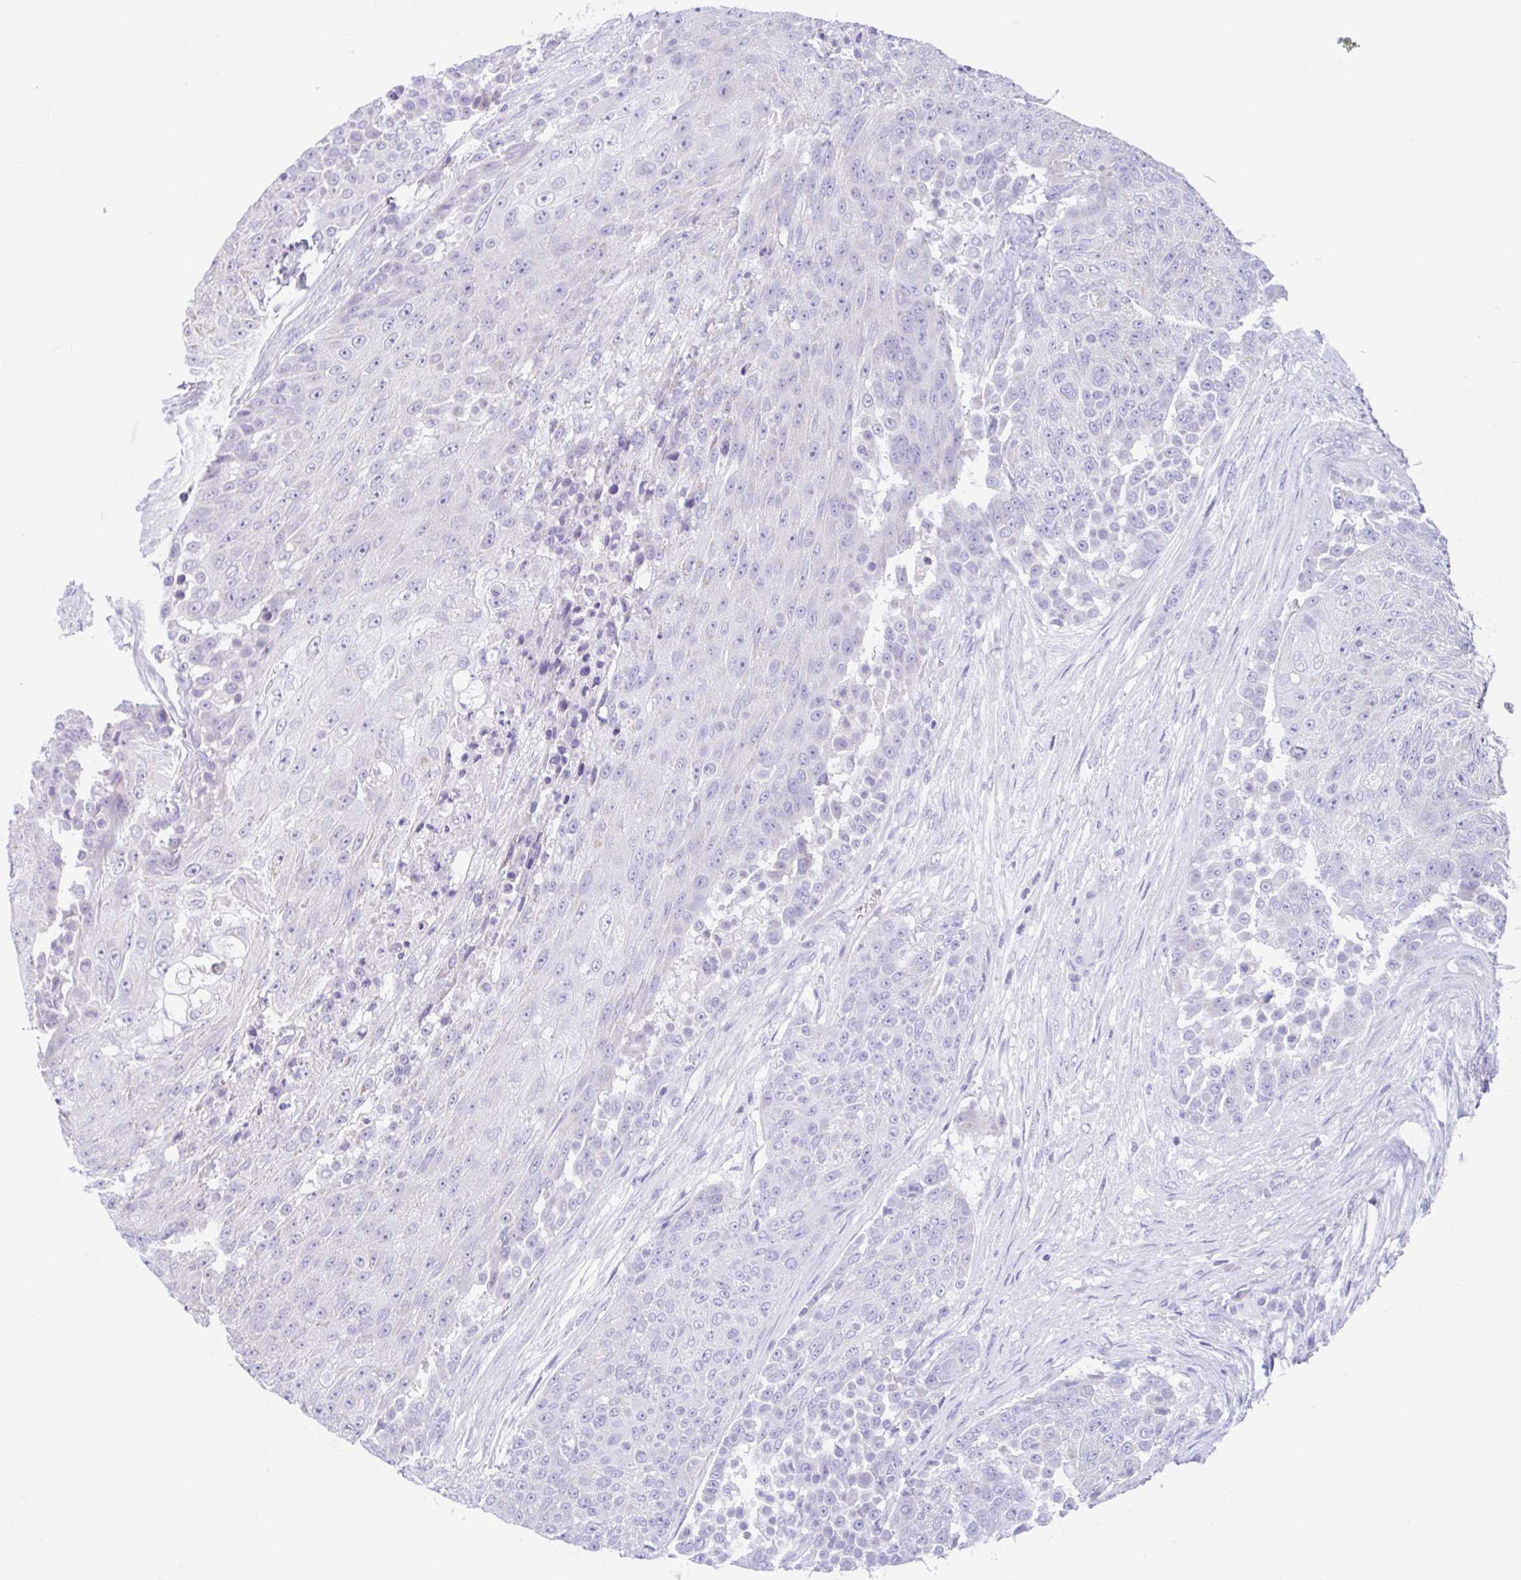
{"staining": {"intensity": "negative", "quantity": "none", "location": "none"}, "tissue": "urothelial cancer", "cell_type": "Tumor cells", "image_type": "cancer", "snomed": [{"axis": "morphology", "description": "Urothelial carcinoma, High grade"}, {"axis": "topography", "description": "Urinary bladder"}], "caption": "Tumor cells show no significant positivity in urothelial cancer.", "gene": "CCSAP", "patient": {"sex": "female", "age": 63}}